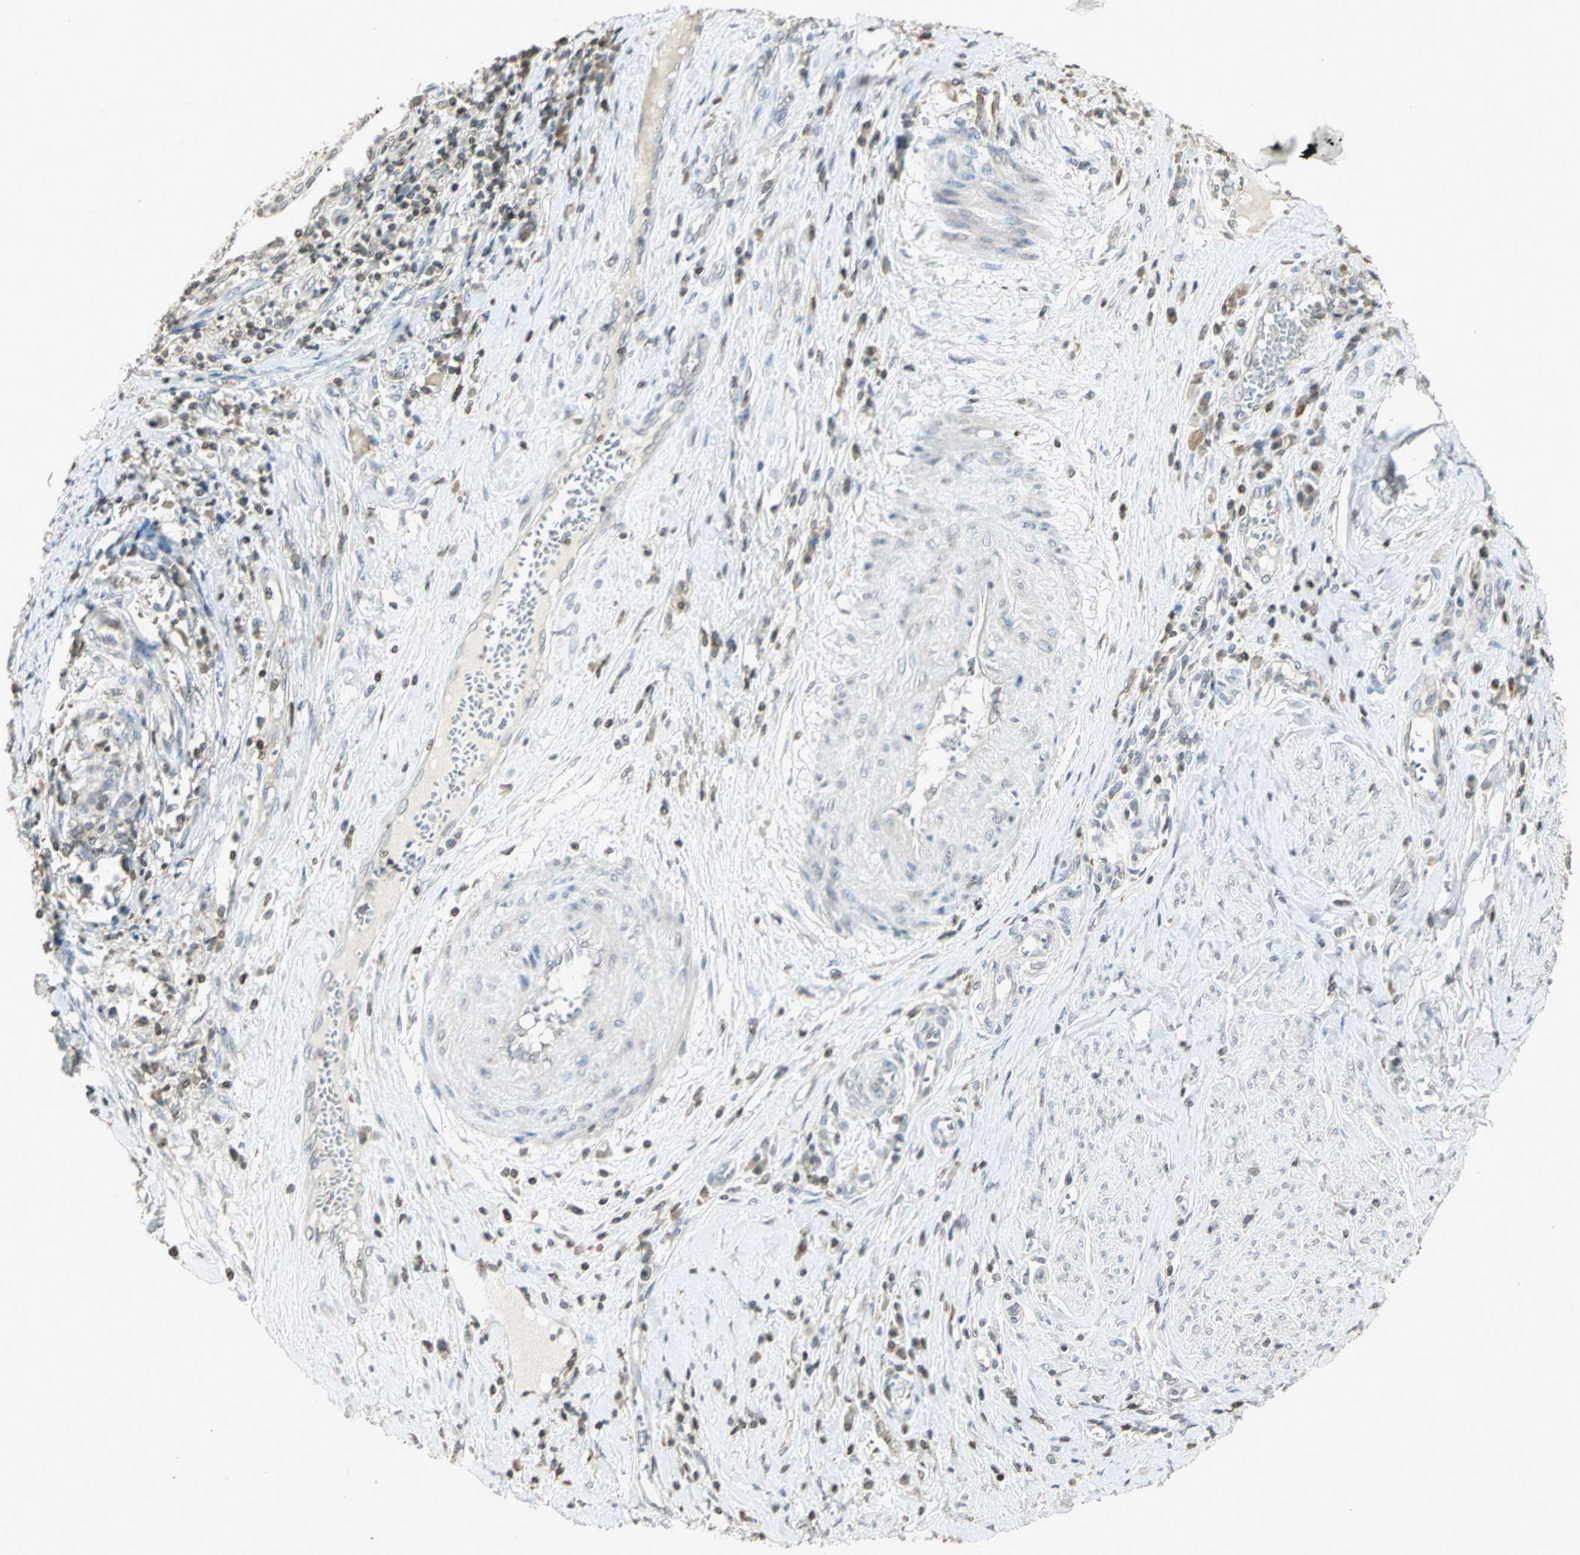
{"staining": {"intensity": "negative", "quantity": "none", "location": "none"}, "tissue": "cervical cancer", "cell_type": "Tumor cells", "image_type": "cancer", "snomed": [{"axis": "morphology", "description": "Squamous cell carcinoma, NOS"}, {"axis": "topography", "description": "Cervix"}], "caption": "Tumor cells are negative for protein expression in human cervical cancer.", "gene": "IL16", "patient": {"sex": "female", "age": 40}}